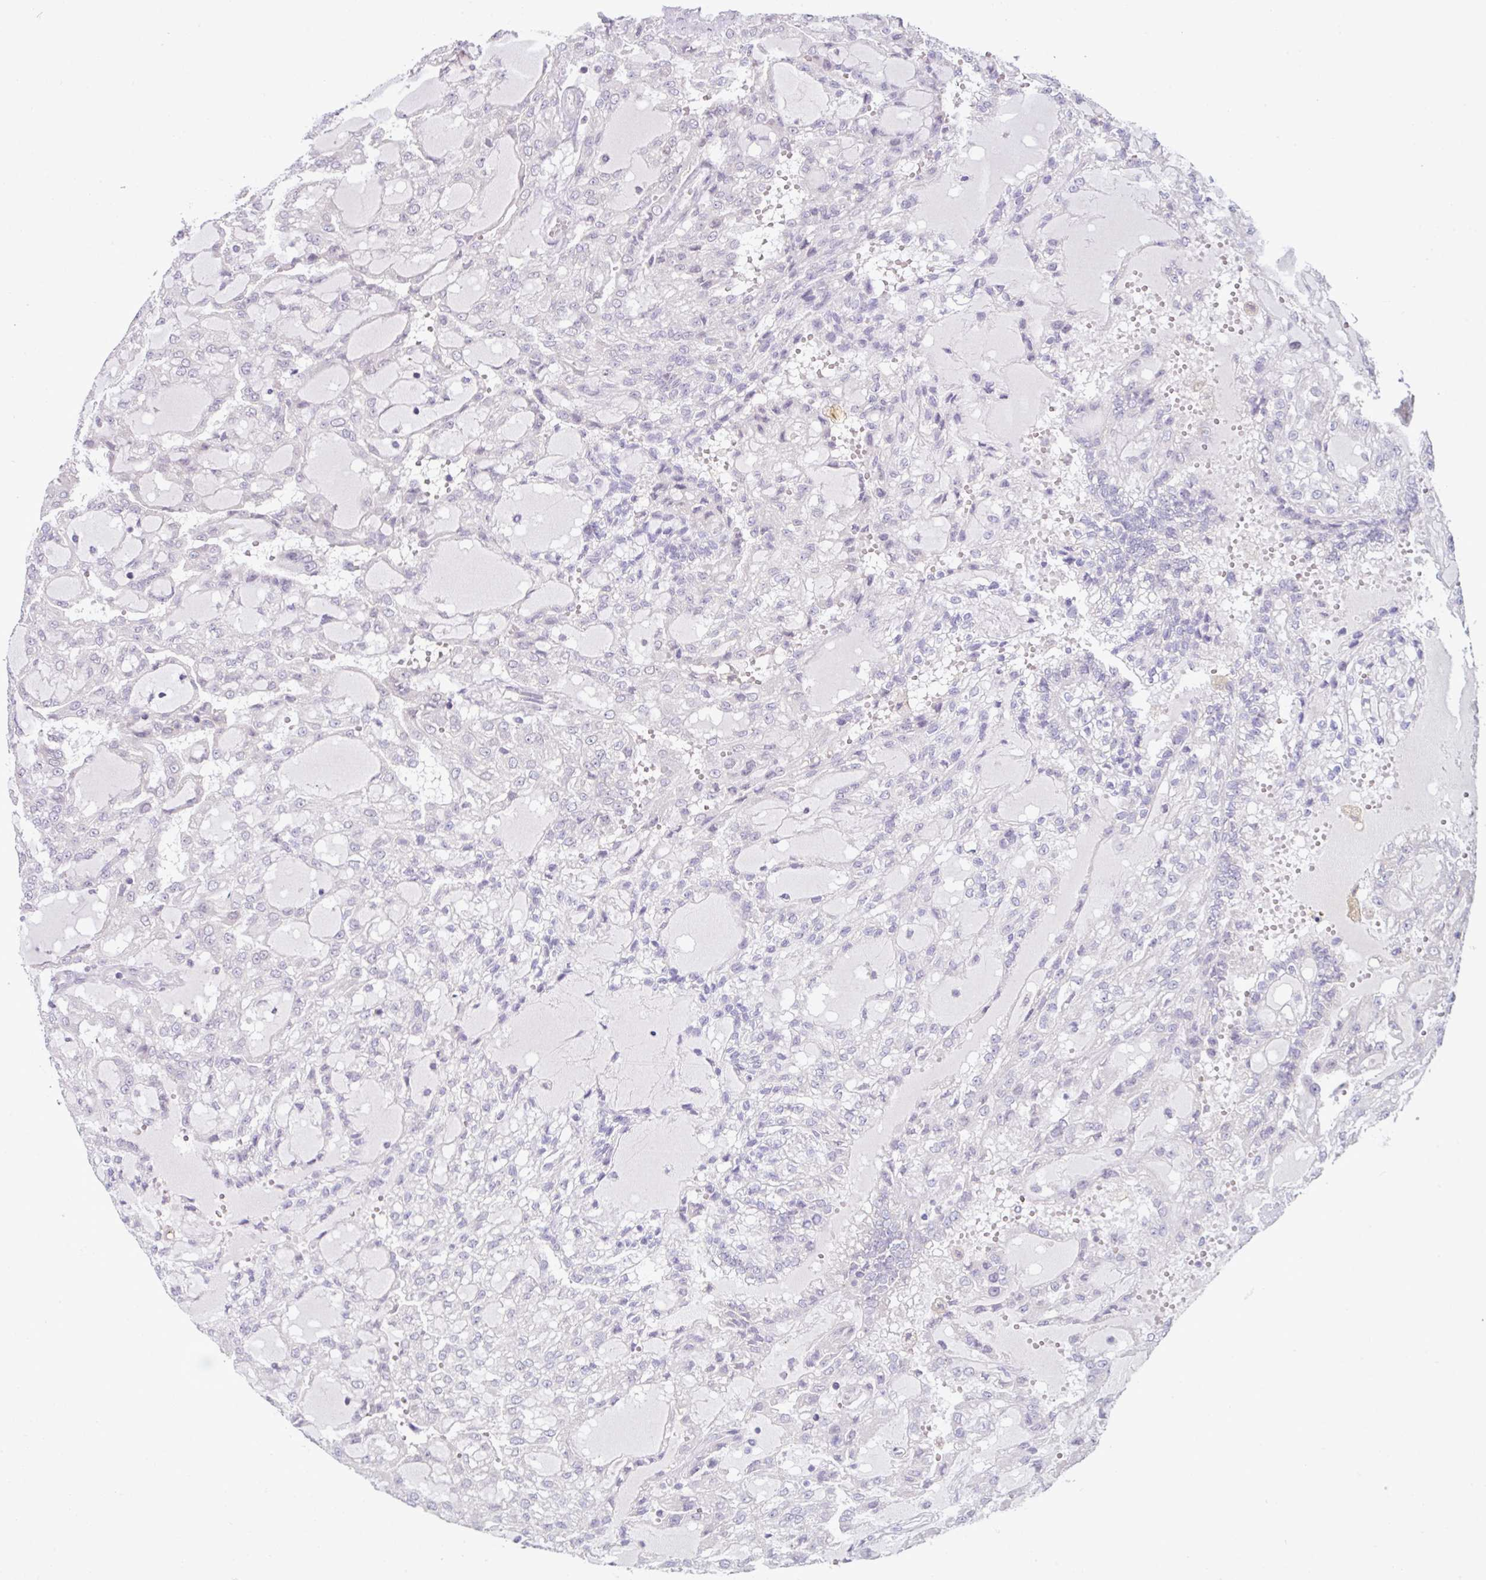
{"staining": {"intensity": "negative", "quantity": "none", "location": "none"}, "tissue": "renal cancer", "cell_type": "Tumor cells", "image_type": "cancer", "snomed": [{"axis": "morphology", "description": "Adenocarcinoma, NOS"}, {"axis": "topography", "description": "Kidney"}], "caption": "This is an immunohistochemistry histopathology image of renal cancer. There is no staining in tumor cells.", "gene": "SLAMF6", "patient": {"sex": "male", "age": 63}}